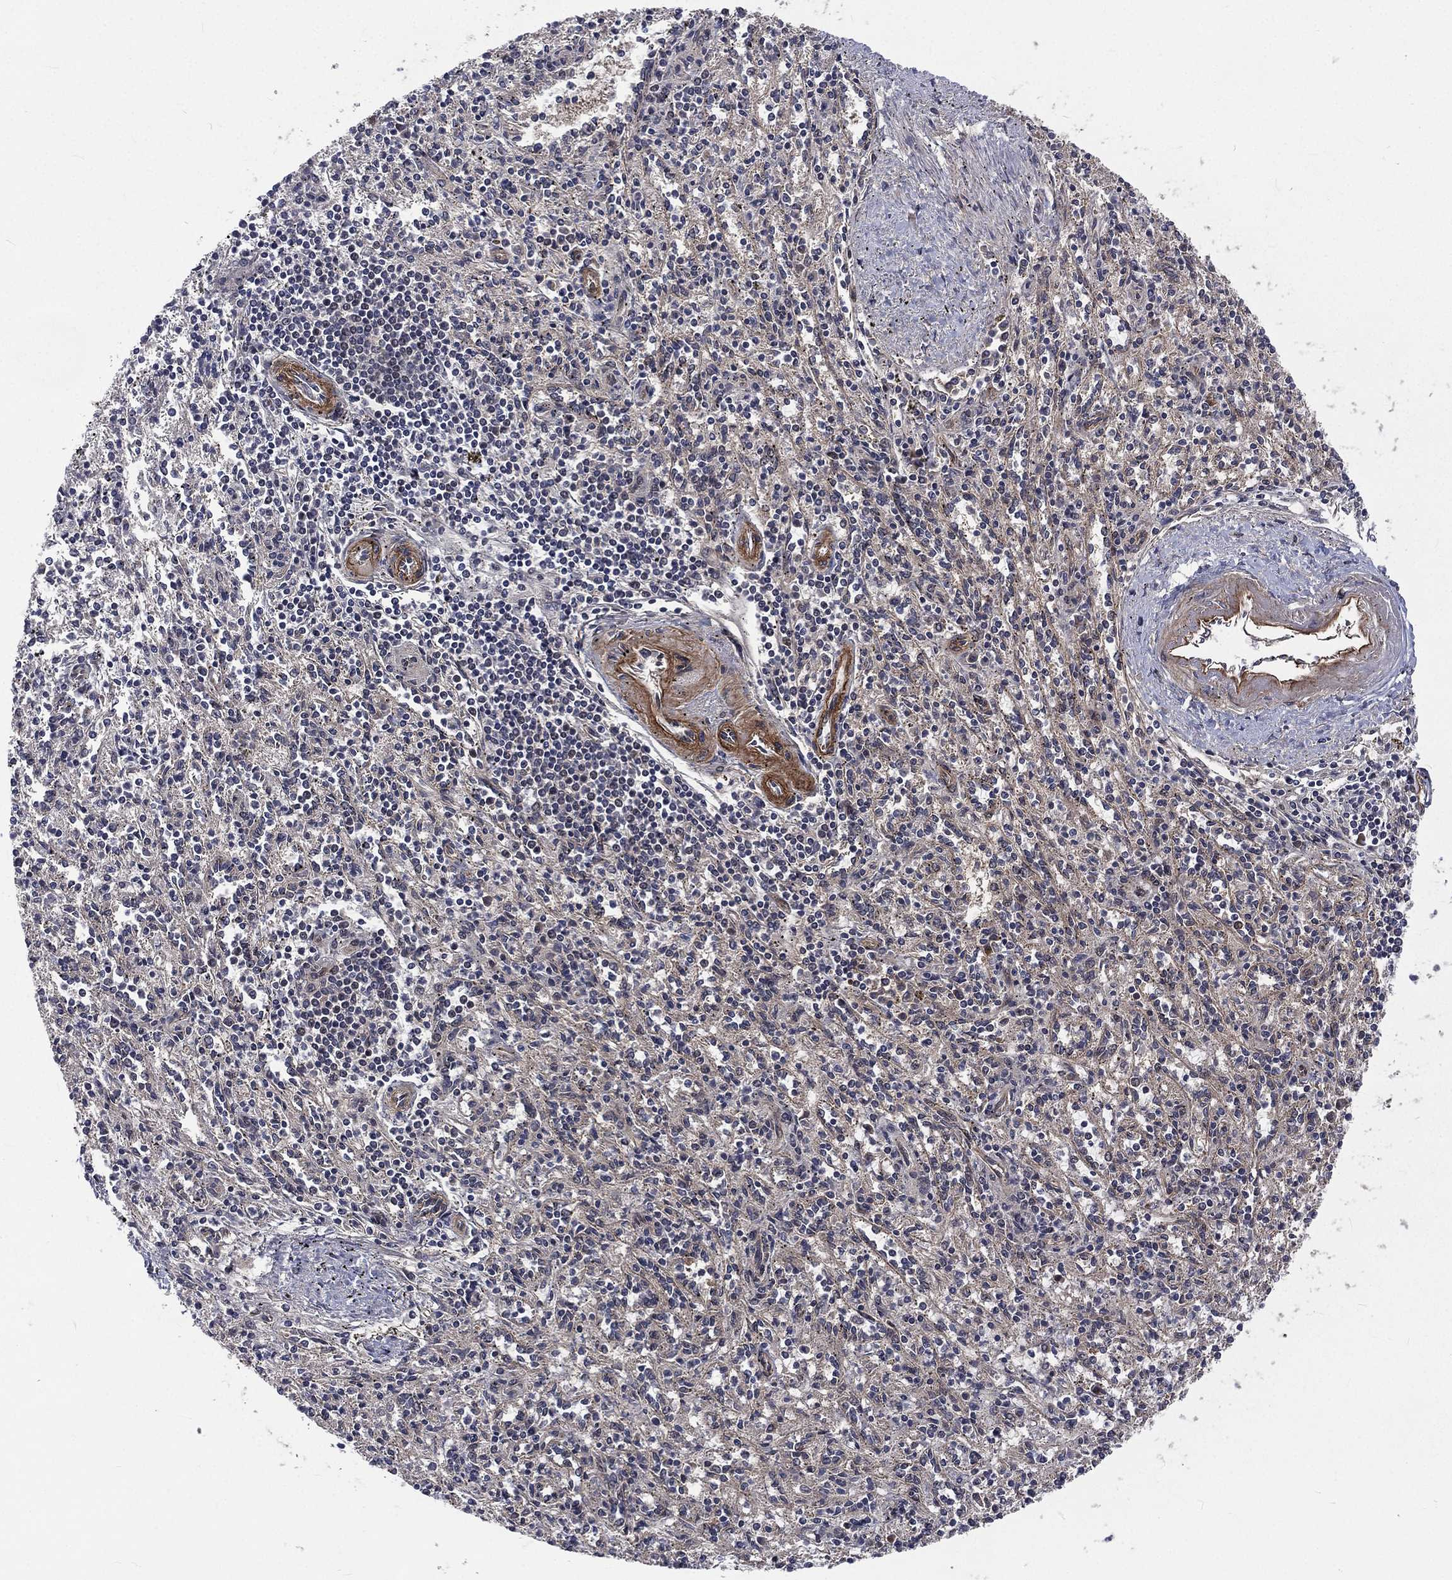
{"staining": {"intensity": "negative", "quantity": "none", "location": "none"}, "tissue": "spleen", "cell_type": "Cells in red pulp", "image_type": "normal", "snomed": [{"axis": "morphology", "description": "Normal tissue, NOS"}, {"axis": "topography", "description": "Spleen"}], "caption": "High power microscopy histopathology image of an immunohistochemistry histopathology image of normal spleen, revealing no significant staining in cells in red pulp. The staining was performed using DAB to visualize the protein expression in brown, while the nuclei were stained in blue with hematoxylin (Magnification: 20x).", "gene": "ARL3", "patient": {"sex": "male", "age": 69}}